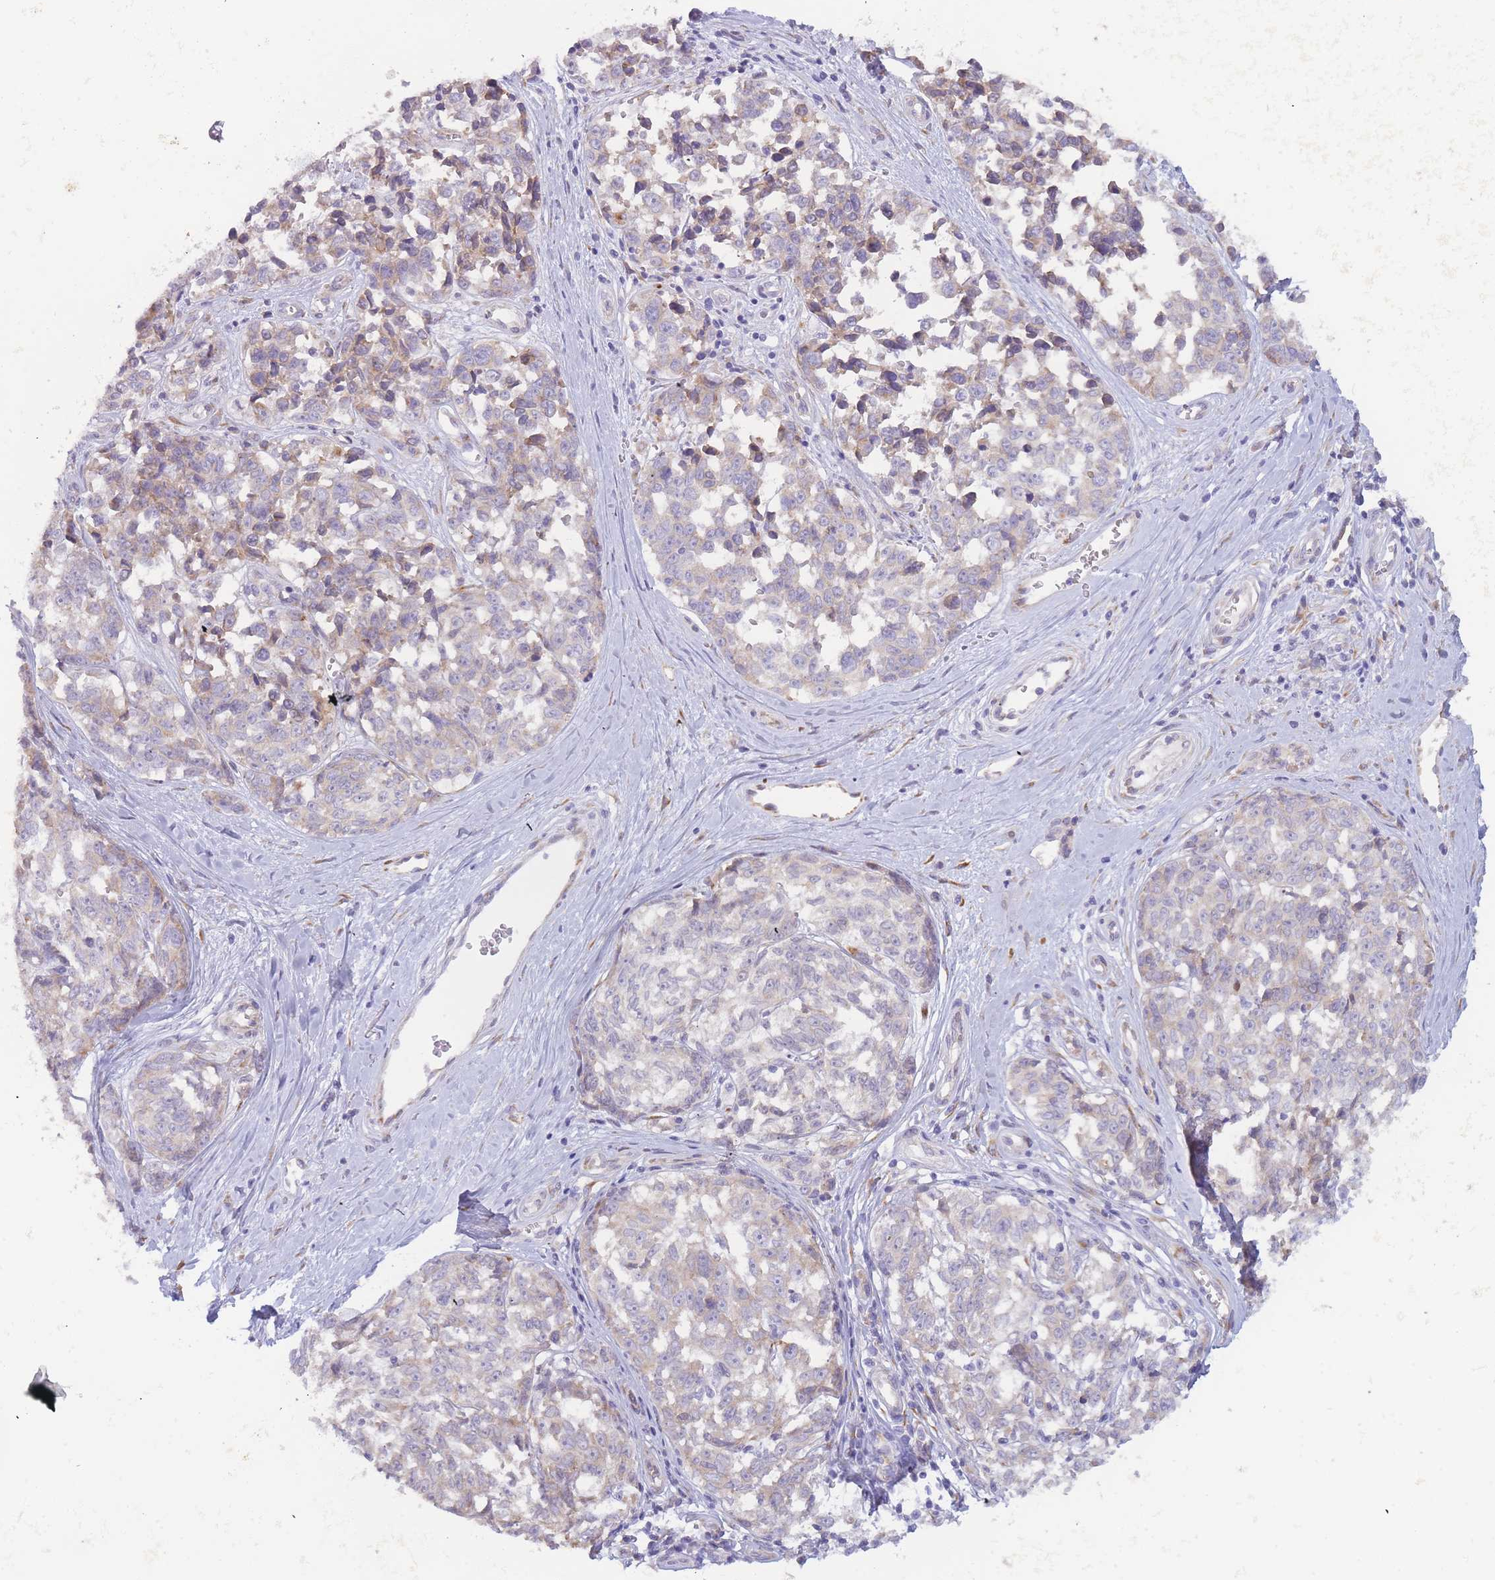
{"staining": {"intensity": "weak", "quantity": "<25%", "location": "cytoplasmic/membranous"}, "tissue": "melanoma", "cell_type": "Tumor cells", "image_type": "cancer", "snomed": [{"axis": "morphology", "description": "Normal tissue, NOS"}, {"axis": "morphology", "description": "Malignant melanoma, NOS"}, {"axis": "topography", "description": "Skin"}], "caption": "Immunohistochemistry image of neoplastic tissue: malignant melanoma stained with DAB (3,3'-diaminobenzidine) reveals no significant protein staining in tumor cells. Nuclei are stained in blue.", "gene": "SLC35E4", "patient": {"sex": "female", "age": 64}}